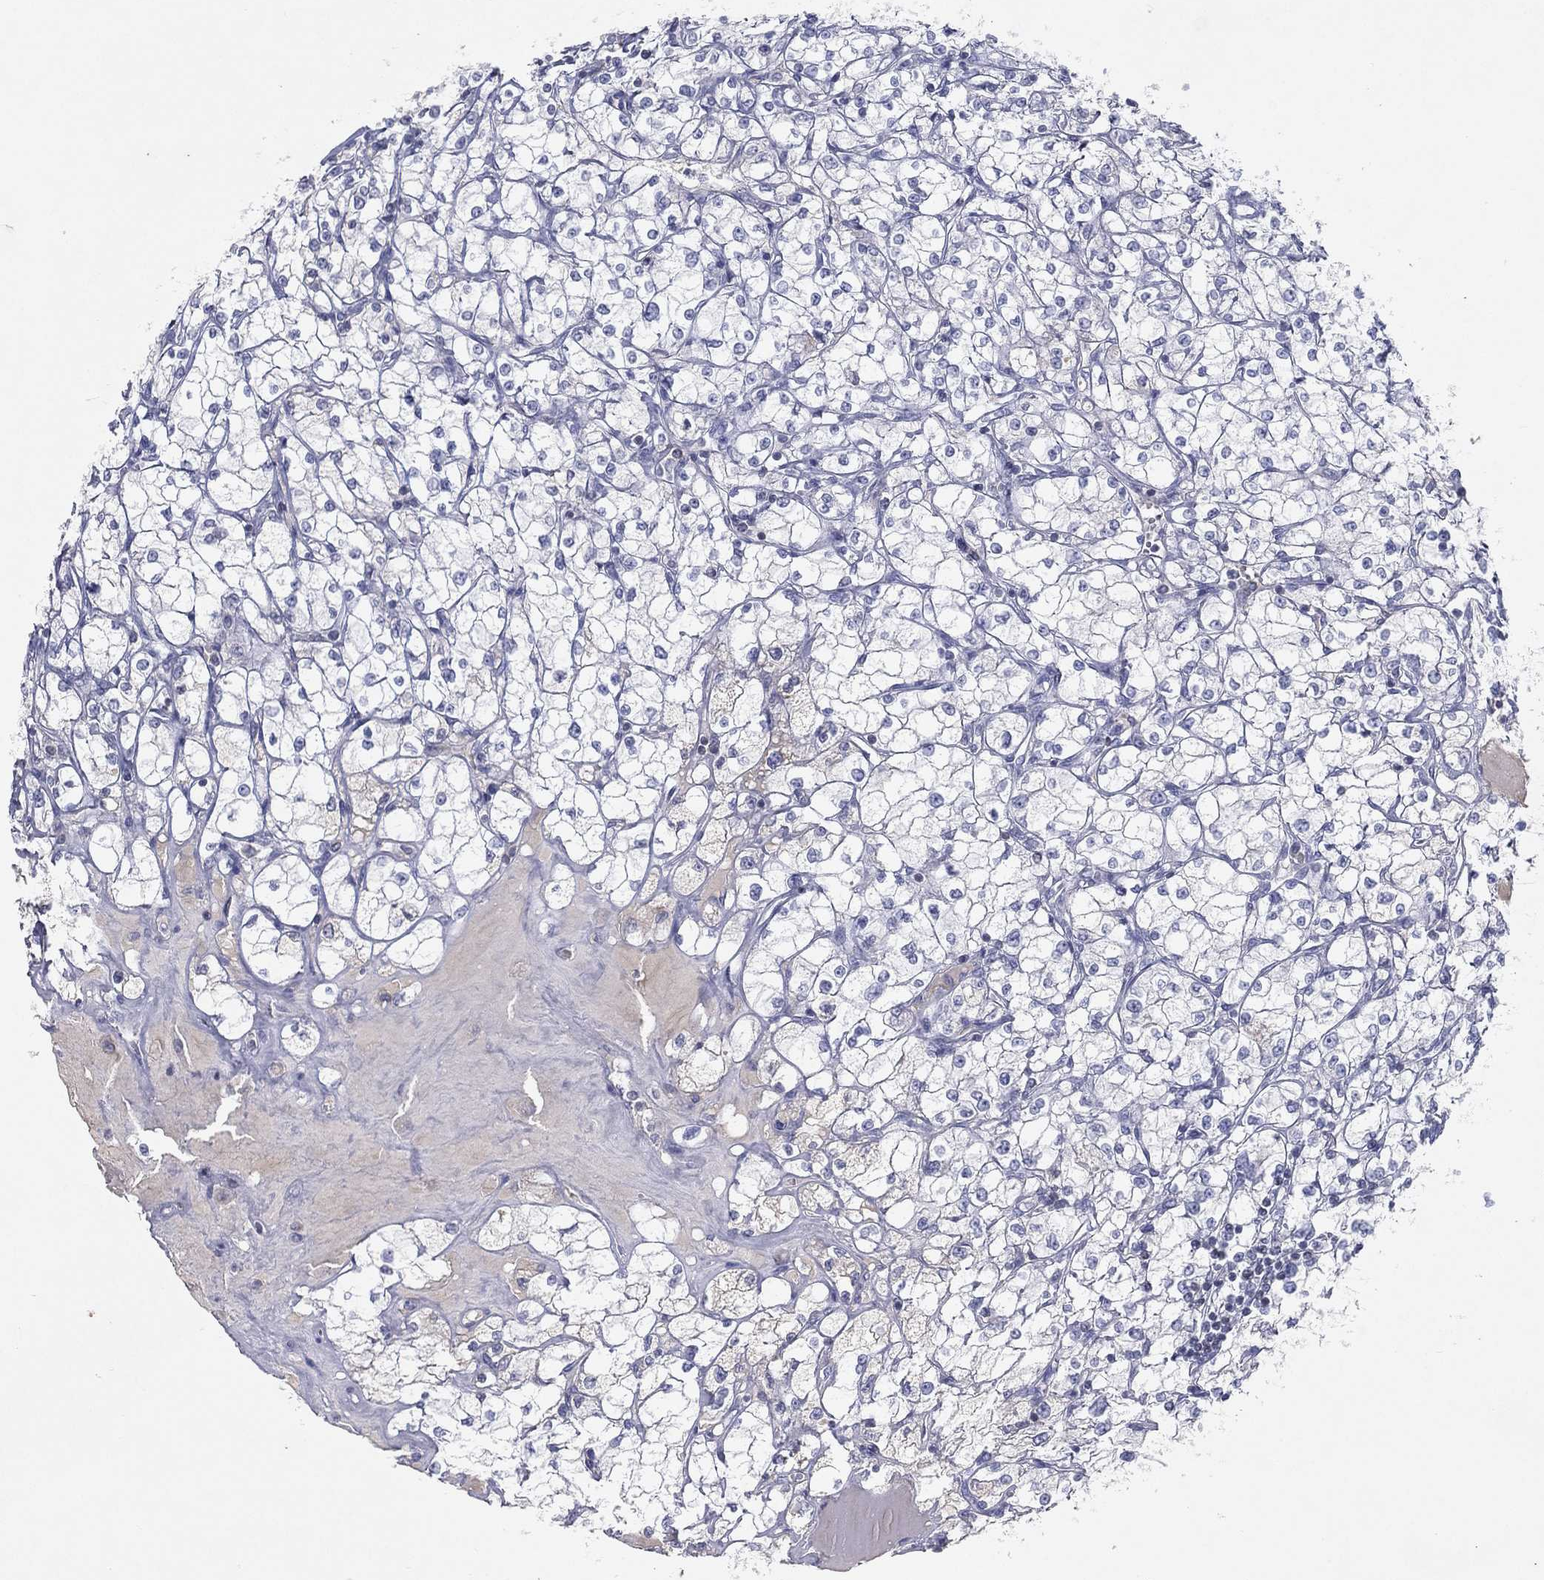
{"staining": {"intensity": "negative", "quantity": "none", "location": "none"}, "tissue": "renal cancer", "cell_type": "Tumor cells", "image_type": "cancer", "snomed": [{"axis": "morphology", "description": "Adenocarcinoma, NOS"}, {"axis": "topography", "description": "Kidney"}], "caption": "Immunohistochemical staining of renal cancer shows no significant staining in tumor cells. Brightfield microscopy of immunohistochemistry stained with DAB (brown) and hematoxylin (blue), captured at high magnification.", "gene": "CPT1B", "patient": {"sex": "male", "age": 67}}